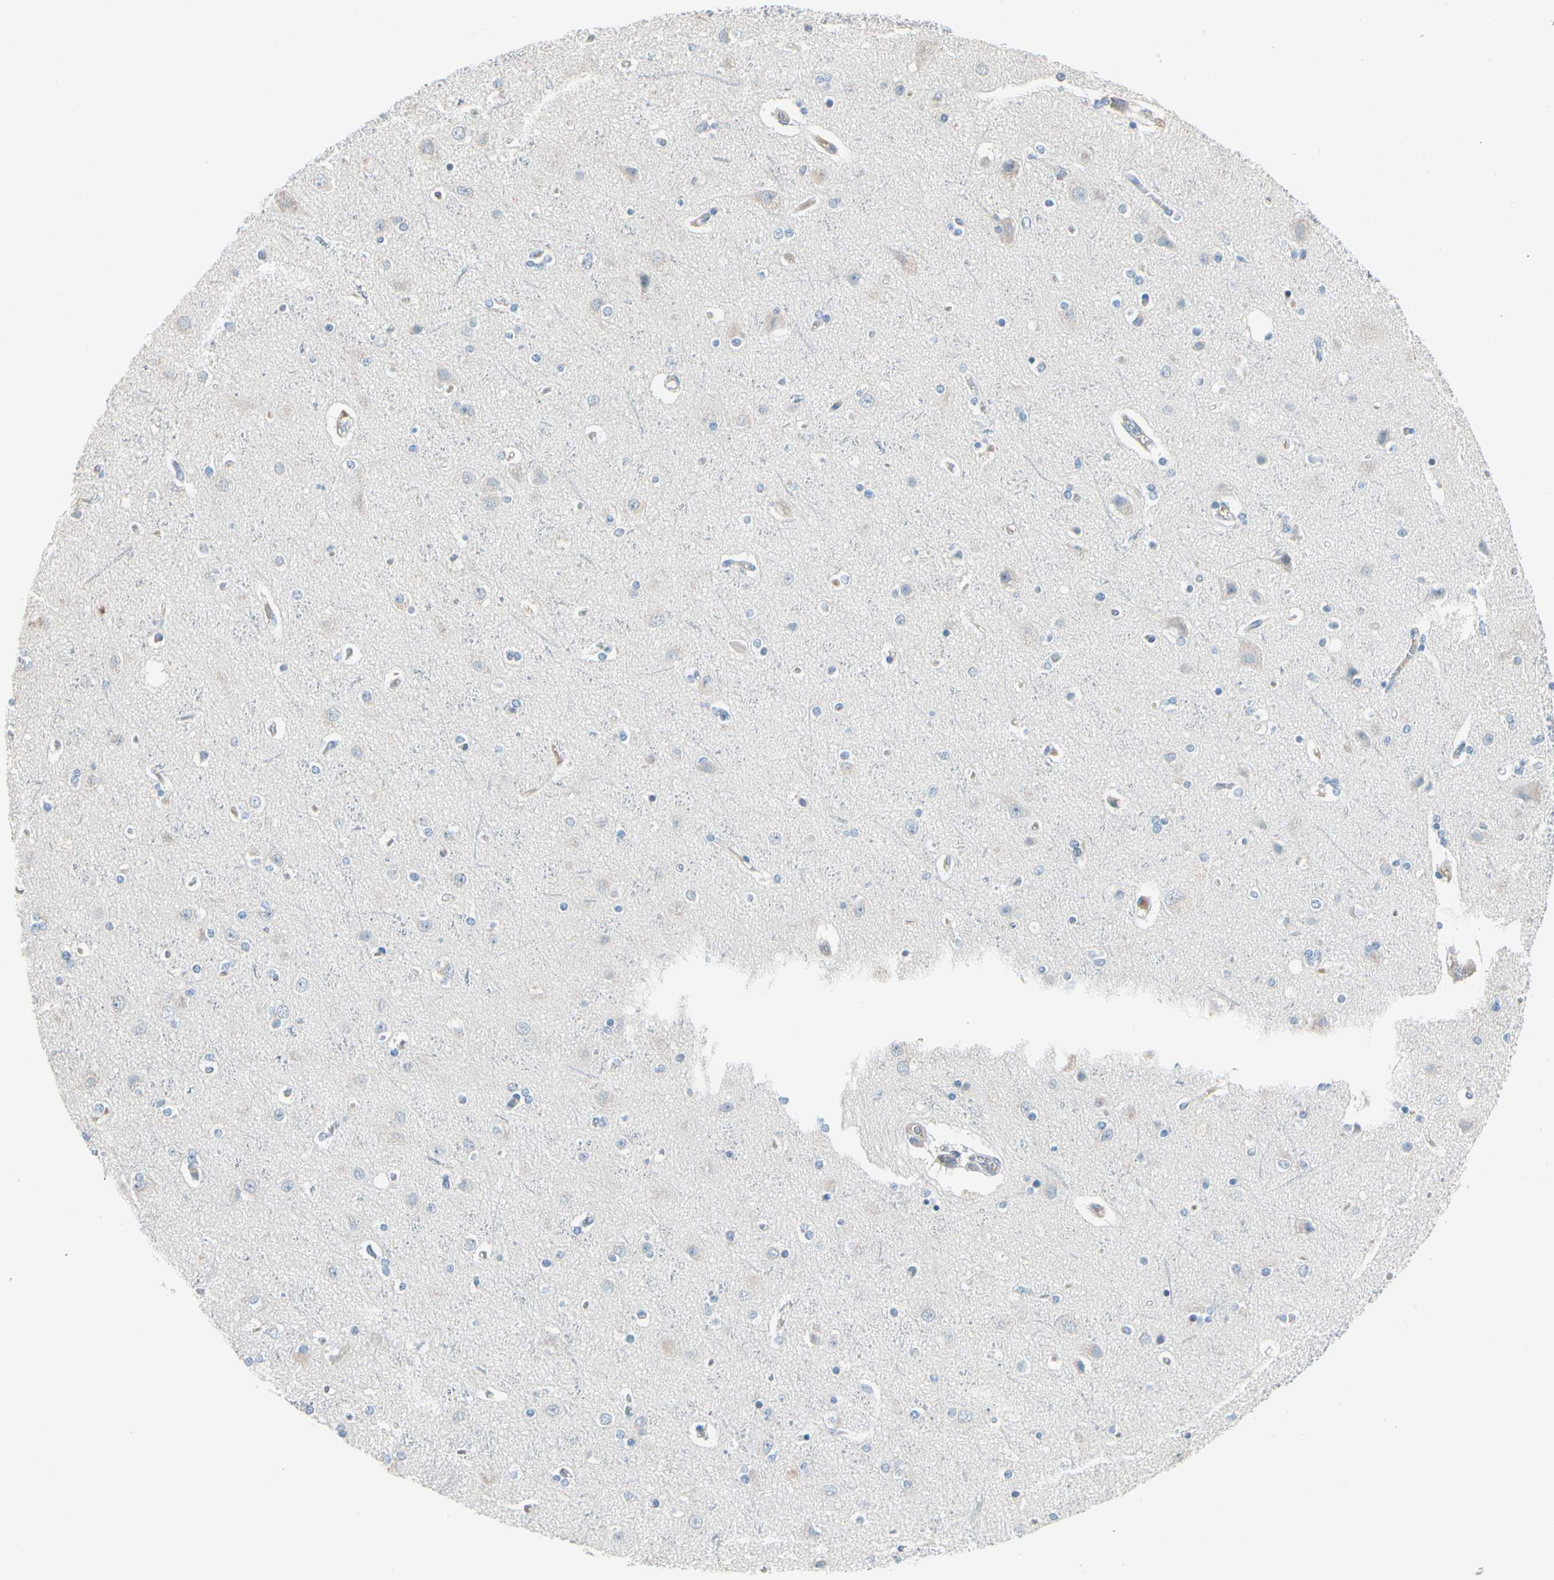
{"staining": {"intensity": "weak", "quantity": "<25%", "location": "cytoplasmic/membranous"}, "tissue": "cerebral cortex", "cell_type": "Endothelial cells", "image_type": "normal", "snomed": [{"axis": "morphology", "description": "Normal tissue, NOS"}, {"axis": "topography", "description": "Cerebral cortex"}], "caption": "IHC photomicrograph of normal cerebral cortex: human cerebral cortex stained with DAB shows no significant protein positivity in endothelial cells.", "gene": "STK40", "patient": {"sex": "female", "age": 54}}